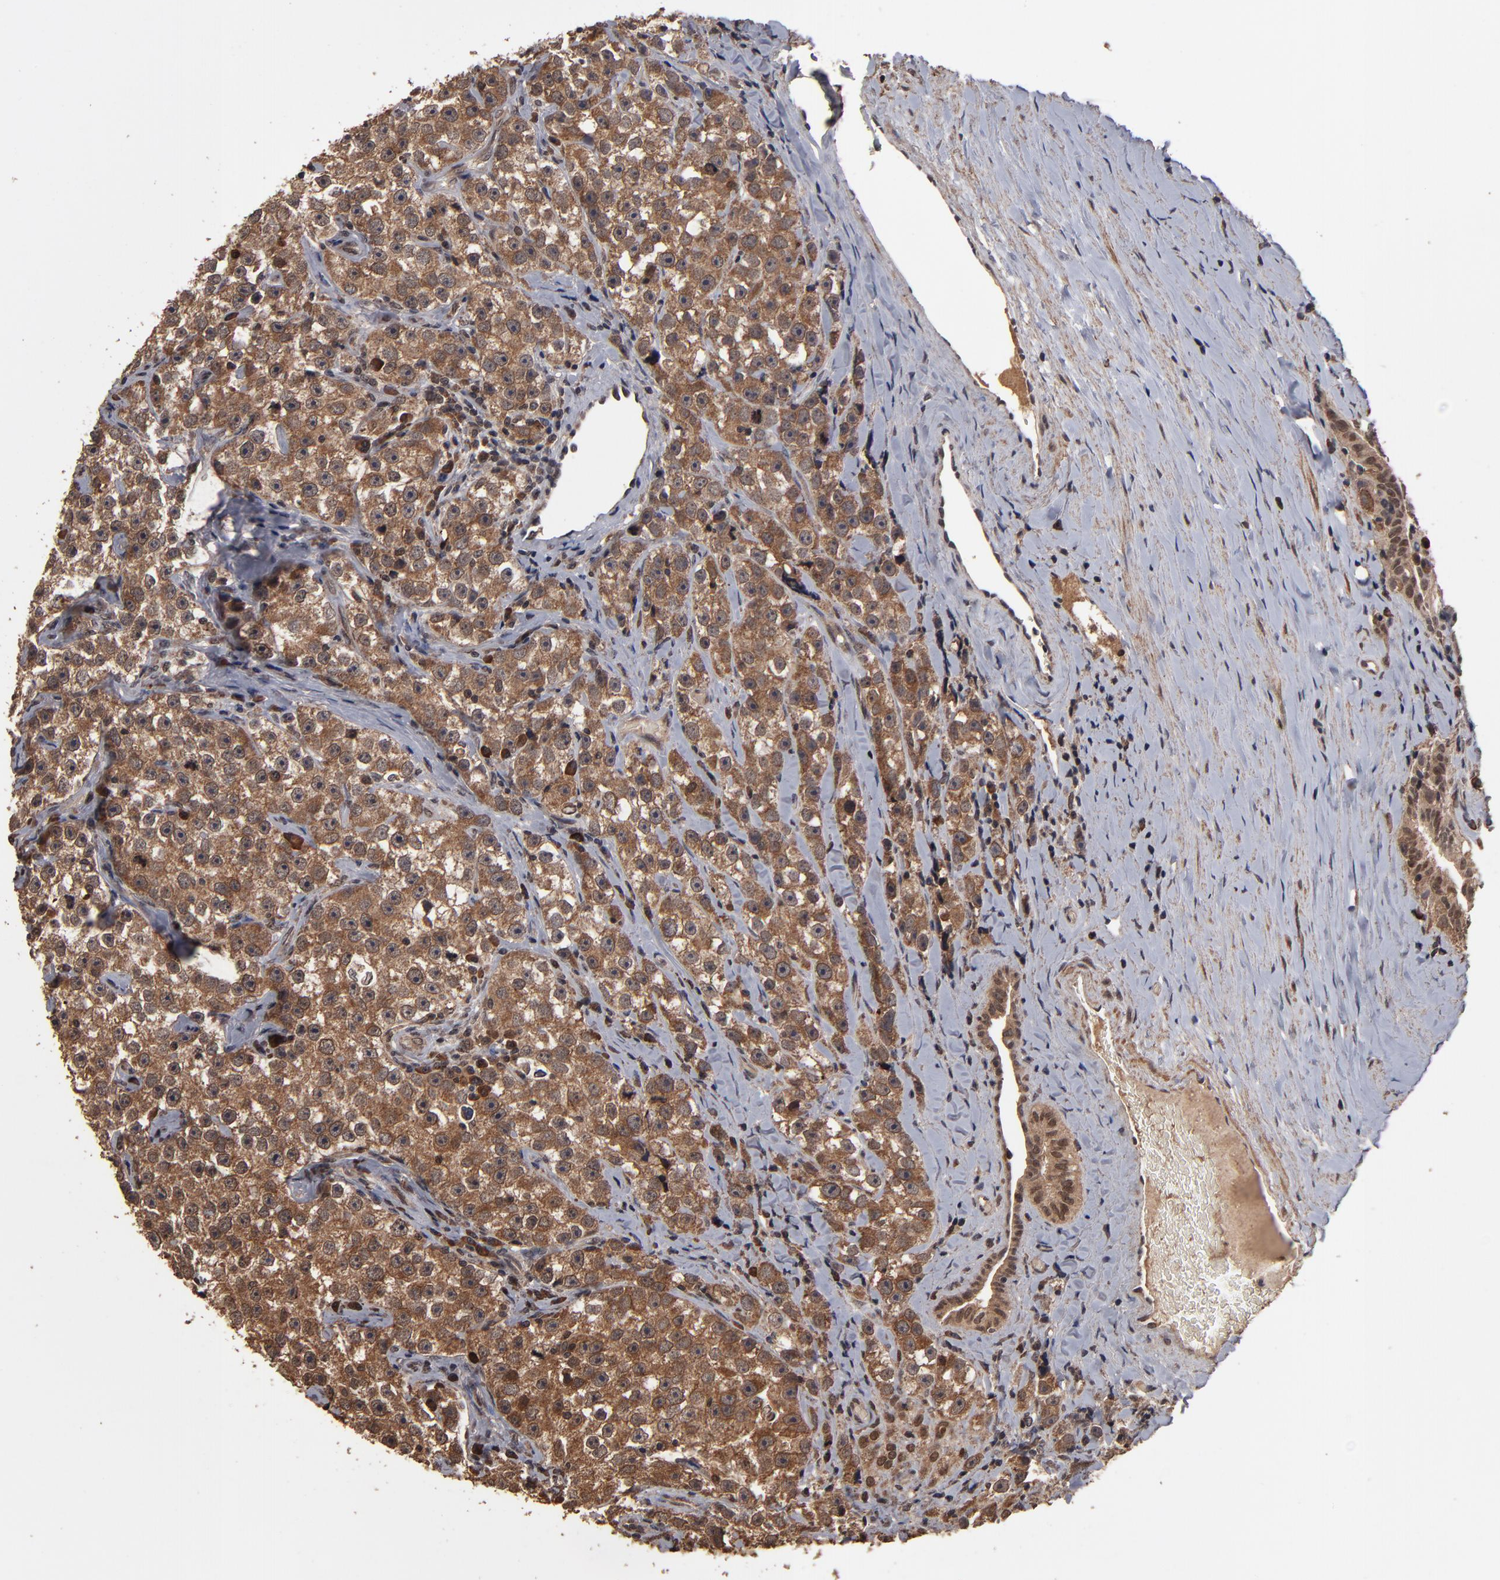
{"staining": {"intensity": "moderate", "quantity": ">75%", "location": "cytoplasmic/membranous,nuclear"}, "tissue": "testis cancer", "cell_type": "Tumor cells", "image_type": "cancer", "snomed": [{"axis": "morphology", "description": "Seminoma, NOS"}, {"axis": "topography", "description": "Testis"}], "caption": "Immunohistochemistry photomicrograph of neoplastic tissue: seminoma (testis) stained using immunohistochemistry (IHC) reveals medium levels of moderate protein expression localized specifically in the cytoplasmic/membranous and nuclear of tumor cells, appearing as a cytoplasmic/membranous and nuclear brown color.", "gene": "NXF2B", "patient": {"sex": "male", "age": 32}}